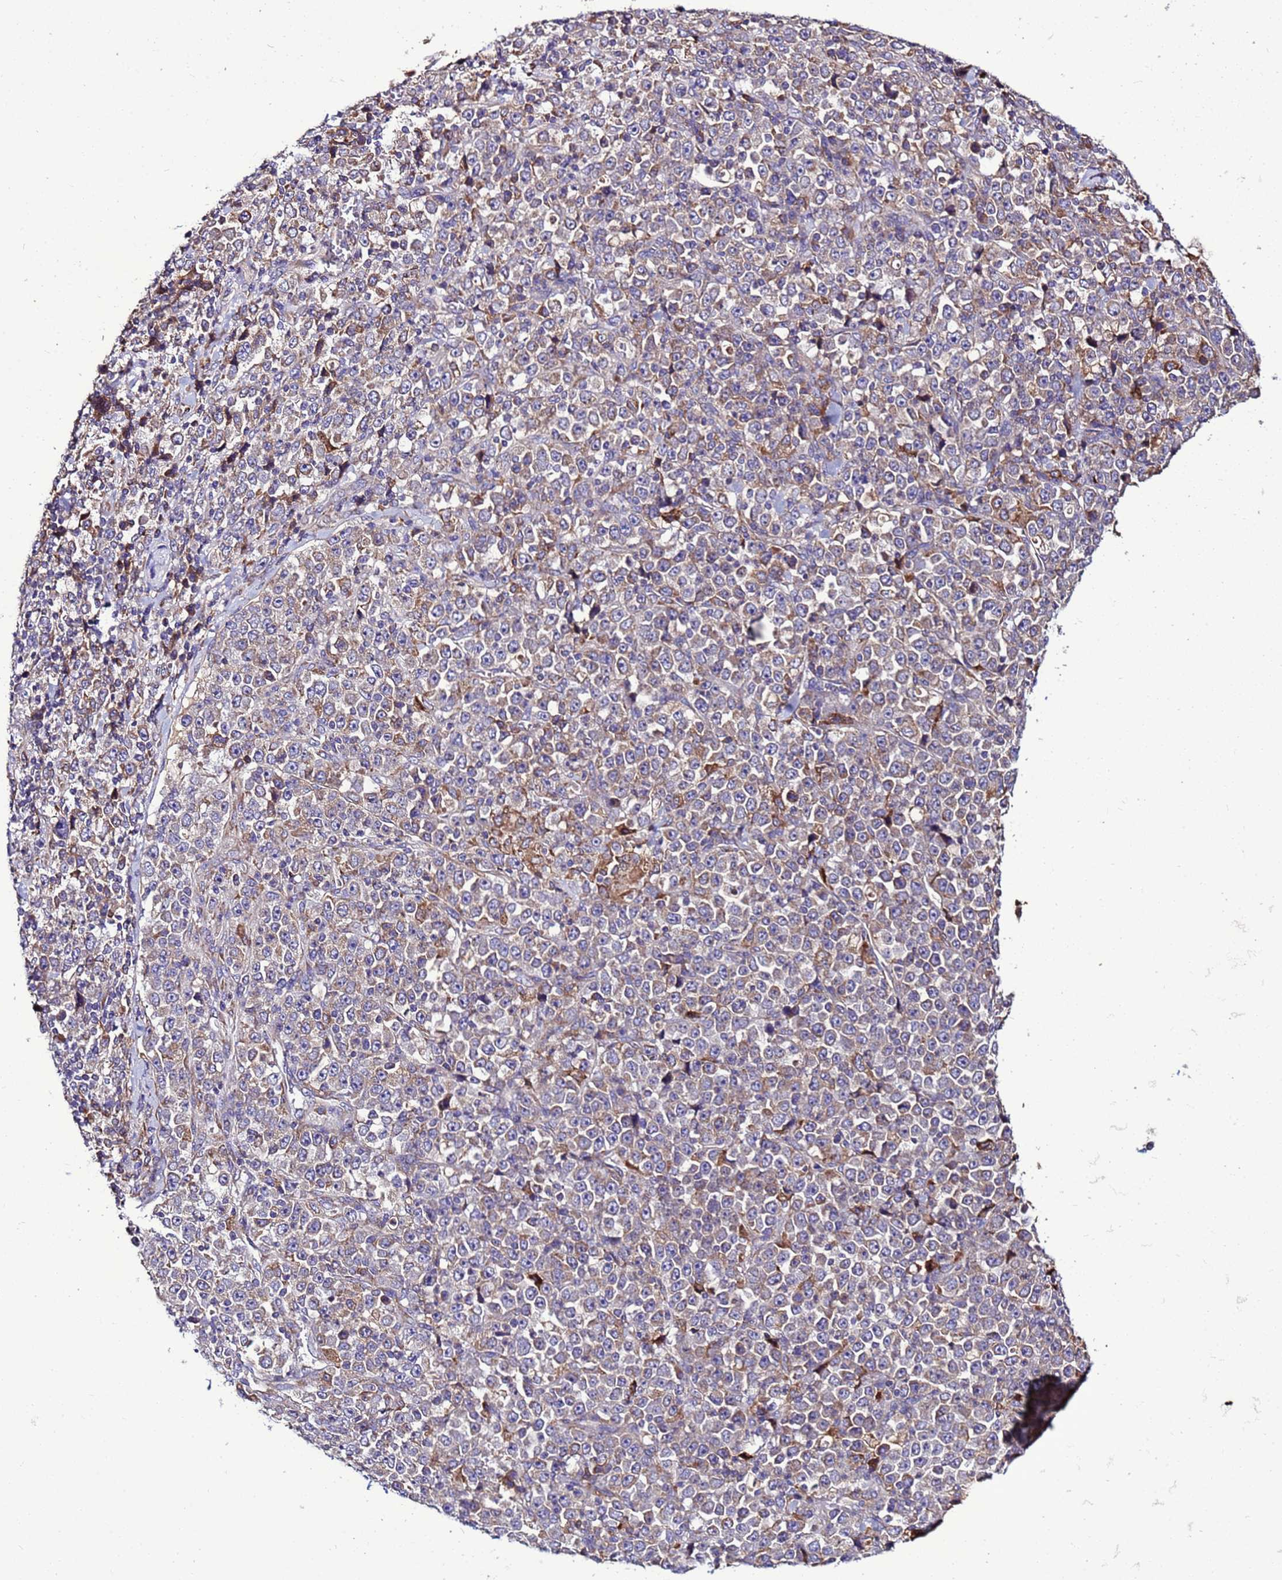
{"staining": {"intensity": "weak", "quantity": "25%-75%", "location": "cytoplasmic/membranous"}, "tissue": "stomach cancer", "cell_type": "Tumor cells", "image_type": "cancer", "snomed": [{"axis": "morphology", "description": "Normal tissue, NOS"}, {"axis": "morphology", "description": "Adenocarcinoma, NOS"}, {"axis": "topography", "description": "Stomach, upper"}, {"axis": "topography", "description": "Stomach"}], "caption": "Immunohistochemistry staining of stomach cancer, which reveals low levels of weak cytoplasmic/membranous staining in approximately 25%-75% of tumor cells indicating weak cytoplasmic/membranous protein expression. The staining was performed using DAB (3,3'-diaminobenzidine) (brown) for protein detection and nuclei were counterstained in hematoxylin (blue).", "gene": "ANTKMT", "patient": {"sex": "male", "age": 59}}